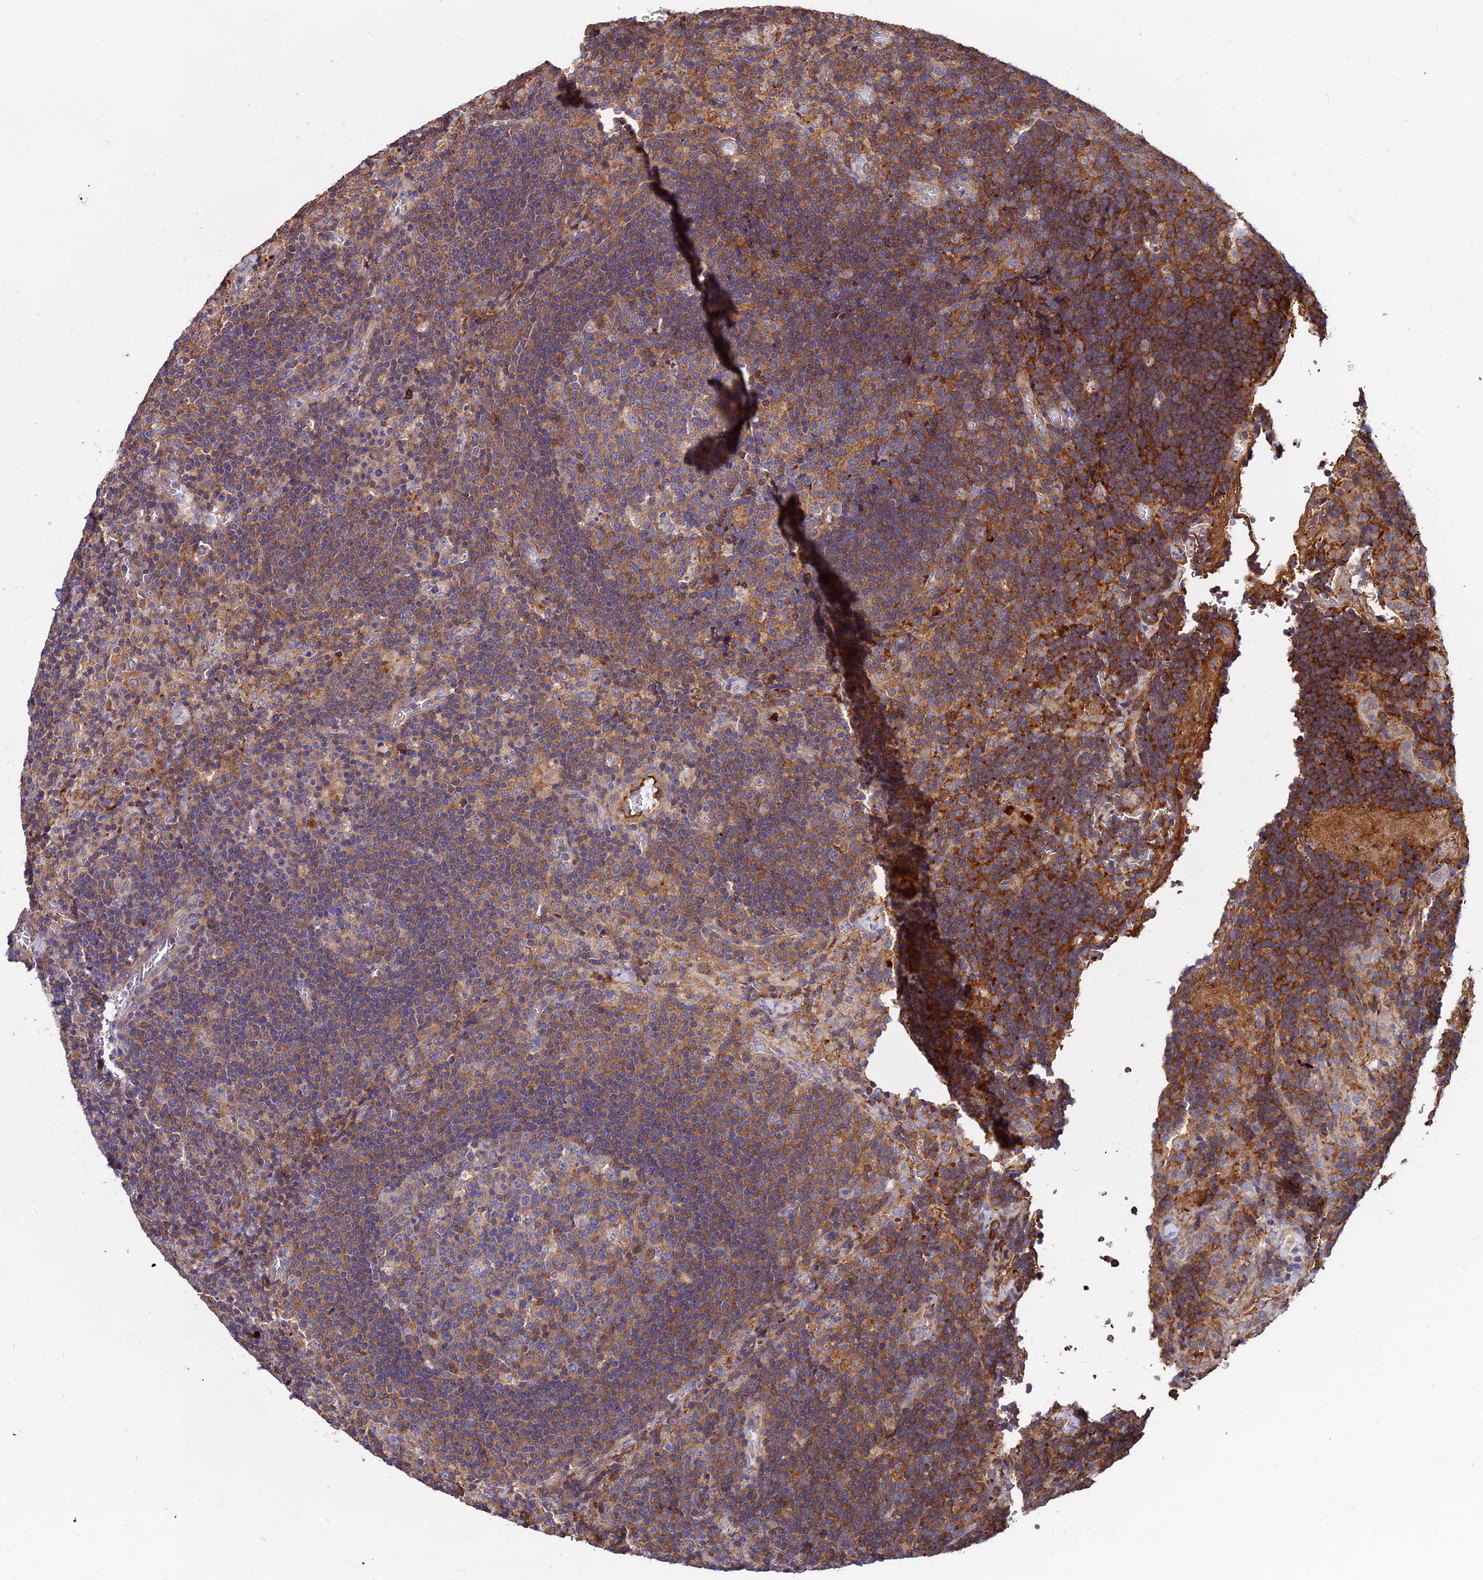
{"staining": {"intensity": "weak", "quantity": "25%-75%", "location": "cytoplasmic/membranous"}, "tissue": "lymph node", "cell_type": "Germinal center cells", "image_type": "normal", "snomed": [{"axis": "morphology", "description": "Normal tissue, NOS"}, {"axis": "topography", "description": "Lymph node"}], "caption": "The image reveals staining of unremarkable lymph node, revealing weak cytoplasmic/membranous protein positivity (brown color) within germinal center cells.", "gene": "PYM1", "patient": {"sex": "male", "age": 58}}